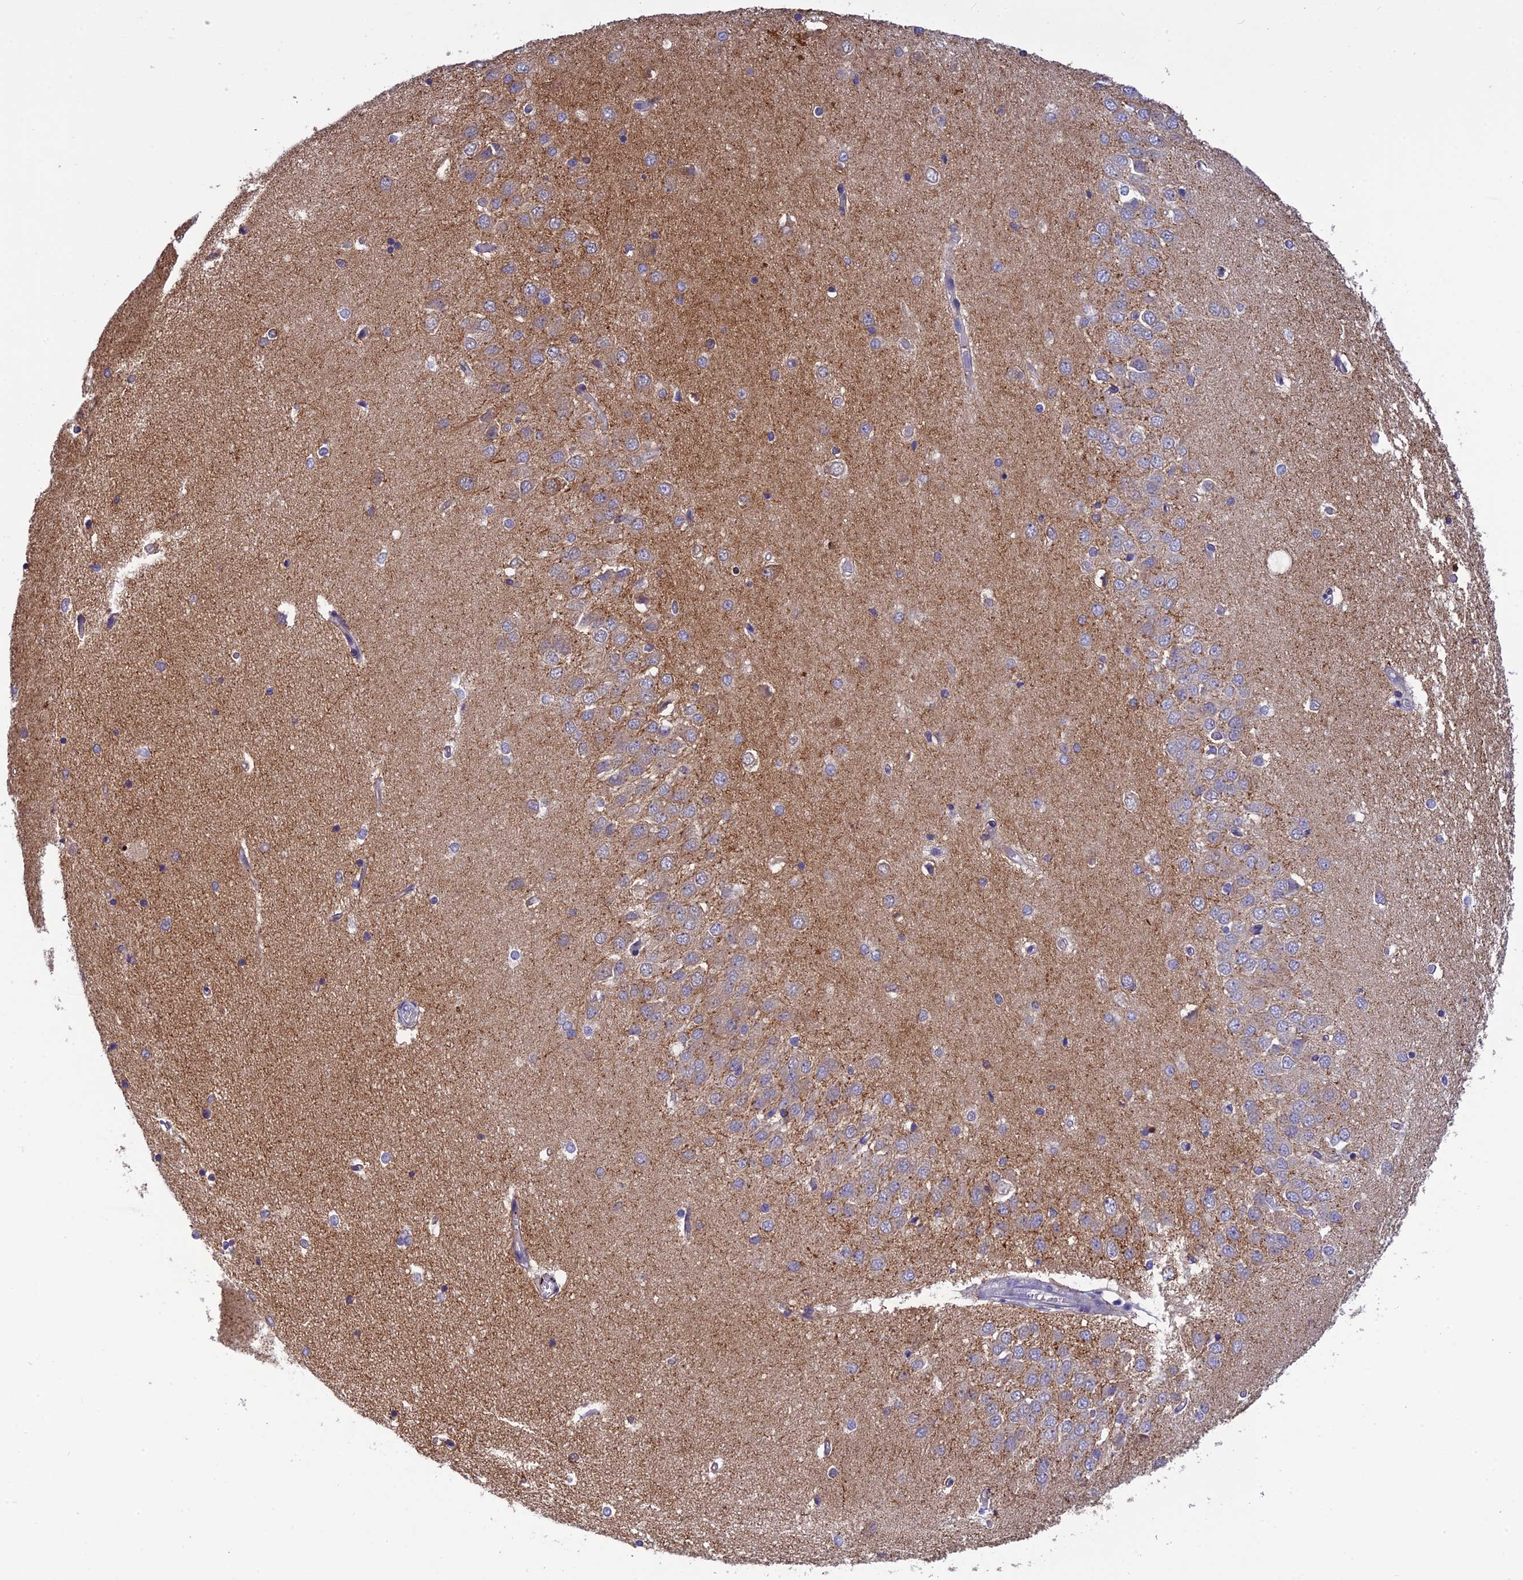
{"staining": {"intensity": "moderate", "quantity": "<25%", "location": "cytoplasmic/membranous"}, "tissue": "hippocampus", "cell_type": "Glial cells", "image_type": "normal", "snomed": [{"axis": "morphology", "description": "Normal tissue, NOS"}, {"axis": "topography", "description": "Hippocampus"}], "caption": "A brown stain labels moderate cytoplasmic/membranous staining of a protein in glial cells of unremarkable hippocampus. The staining is performed using DAB (3,3'-diaminobenzidine) brown chromogen to label protein expression. The nuclei are counter-stained blue using hematoxylin.", "gene": "PZP", "patient": {"sex": "male", "age": 45}}